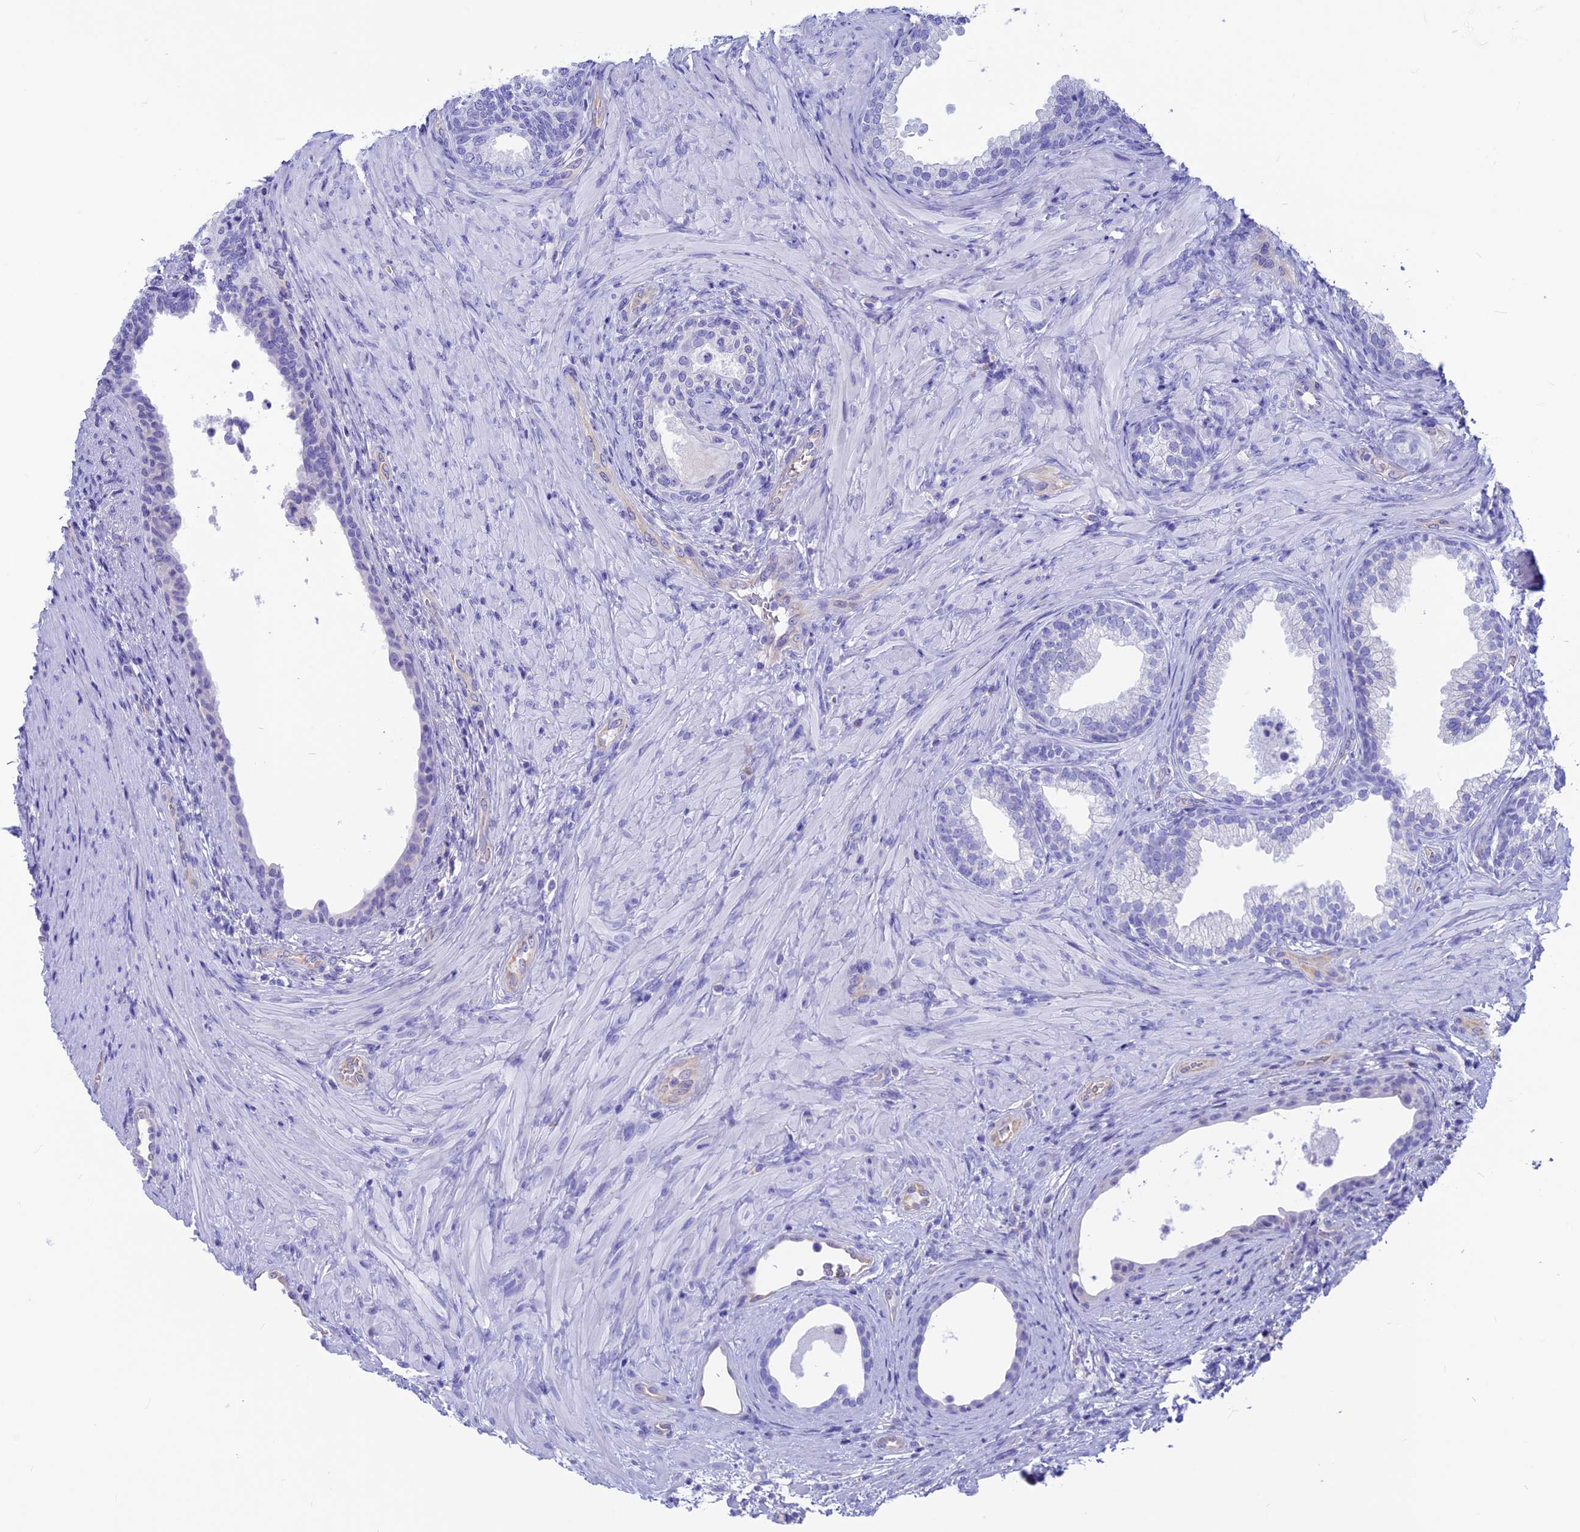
{"staining": {"intensity": "negative", "quantity": "none", "location": "none"}, "tissue": "prostate", "cell_type": "Glandular cells", "image_type": "normal", "snomed": [{"axis": "morphology", "description": "Normal tissue, NOS"}, {"axis": "topography", "description": "Prostate"}], "caption": "The micrograph displays no significant staining in glandular cells of prostate.", "gene": "GNGT2", "patient": {"sex": "male", "age": 76}}